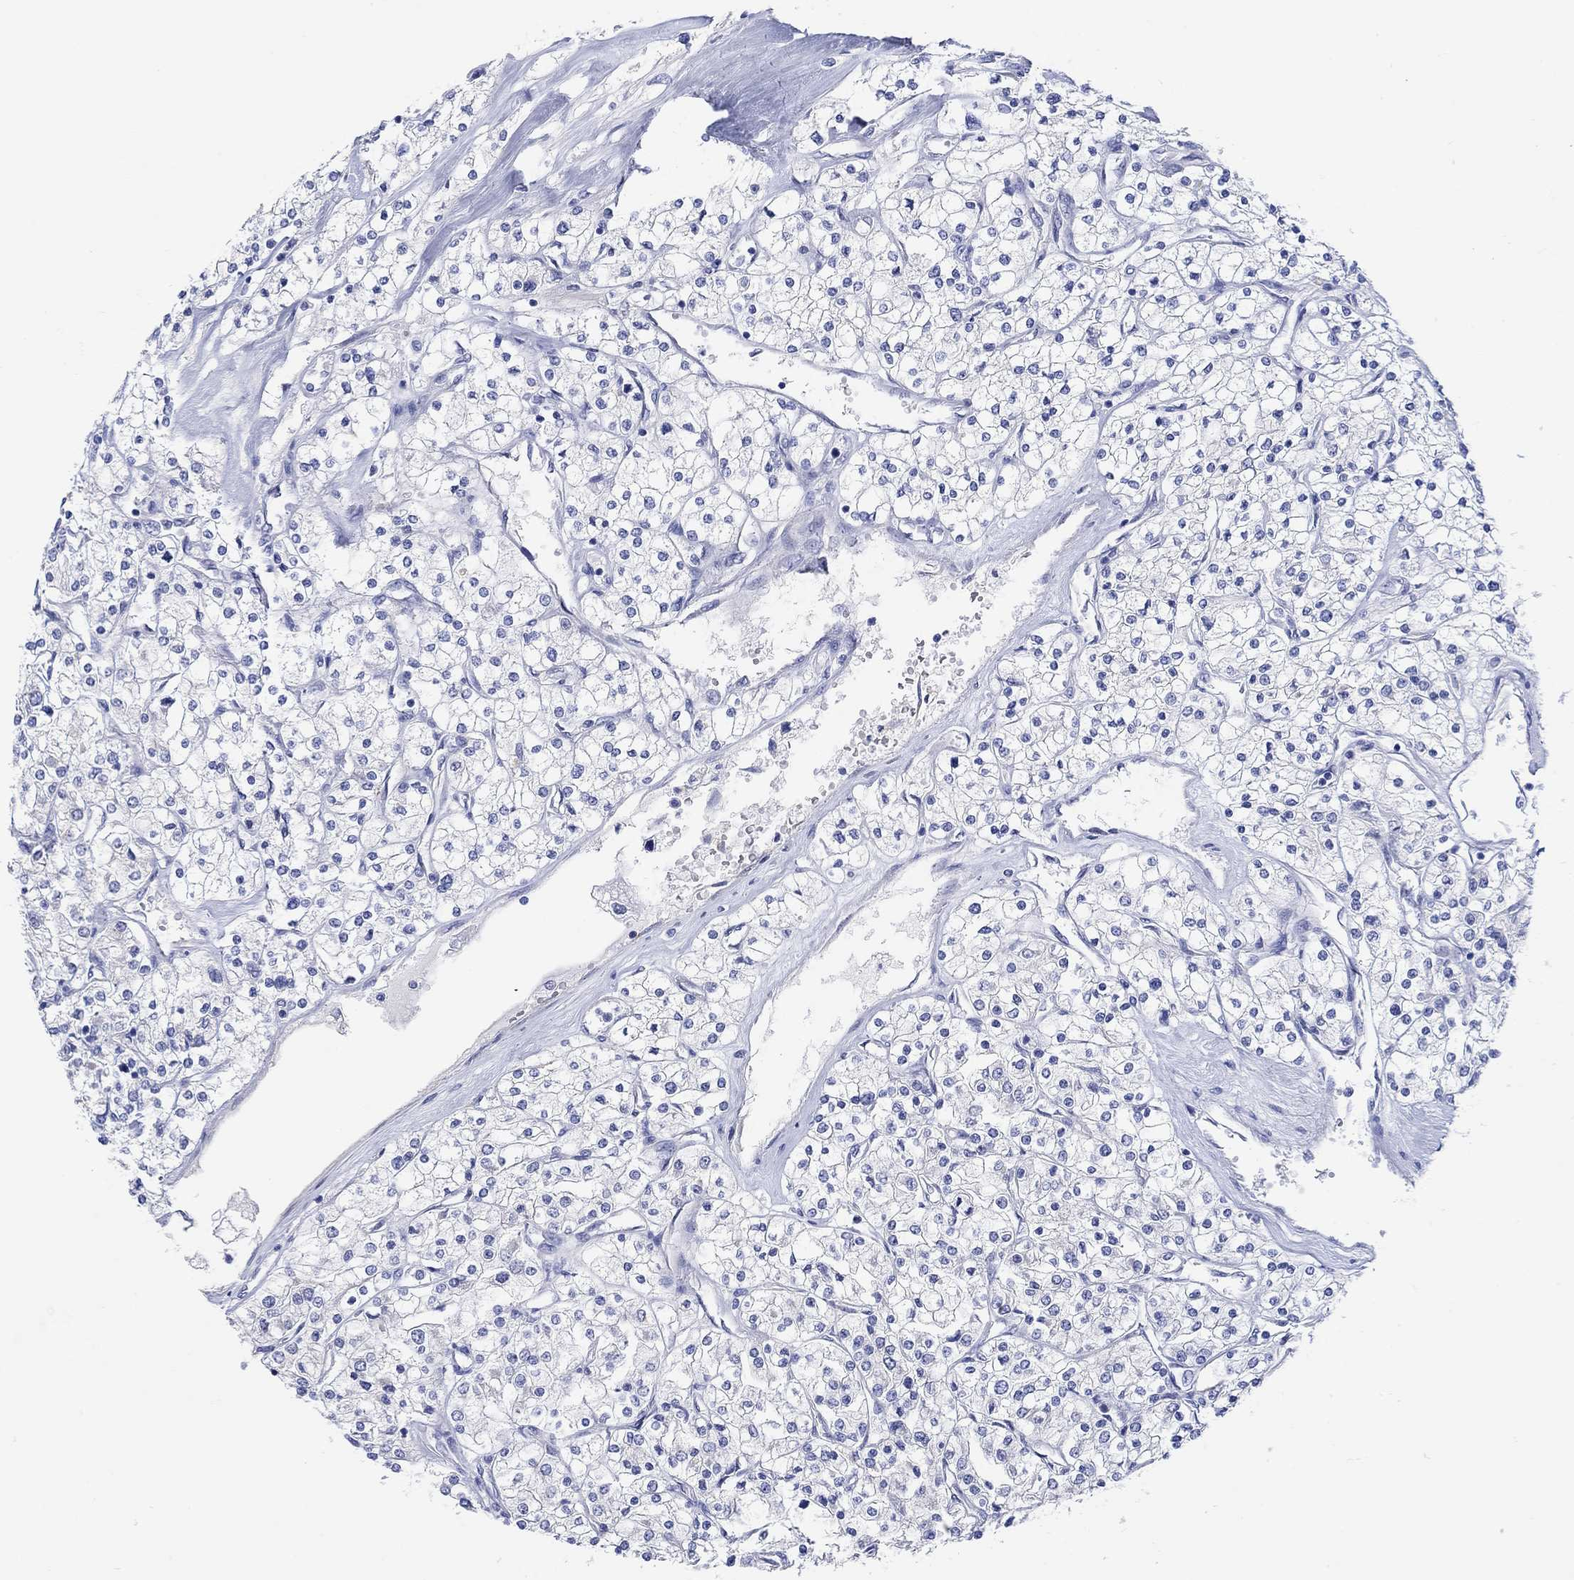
{"staining": {"intensity": "negative", "quantity": "none", "location": "none"}, "tissue": "renal cancer", "cell_type": "Tumor cells", "image_type": "cancer", "snomed": [{"axis": "morphology", "description": "Adenocarcinoma, NOS"}, {"axis": "topography", "description": "Kidney"}], "caption": "This is a micrograph of immunohistochemistry (IHC) staining of renal cancer (adenocarcinoma), which shows no positivity in tumor cells.", "gene": "P2RY6", "patient": {"sex": "male", "age": 80}}